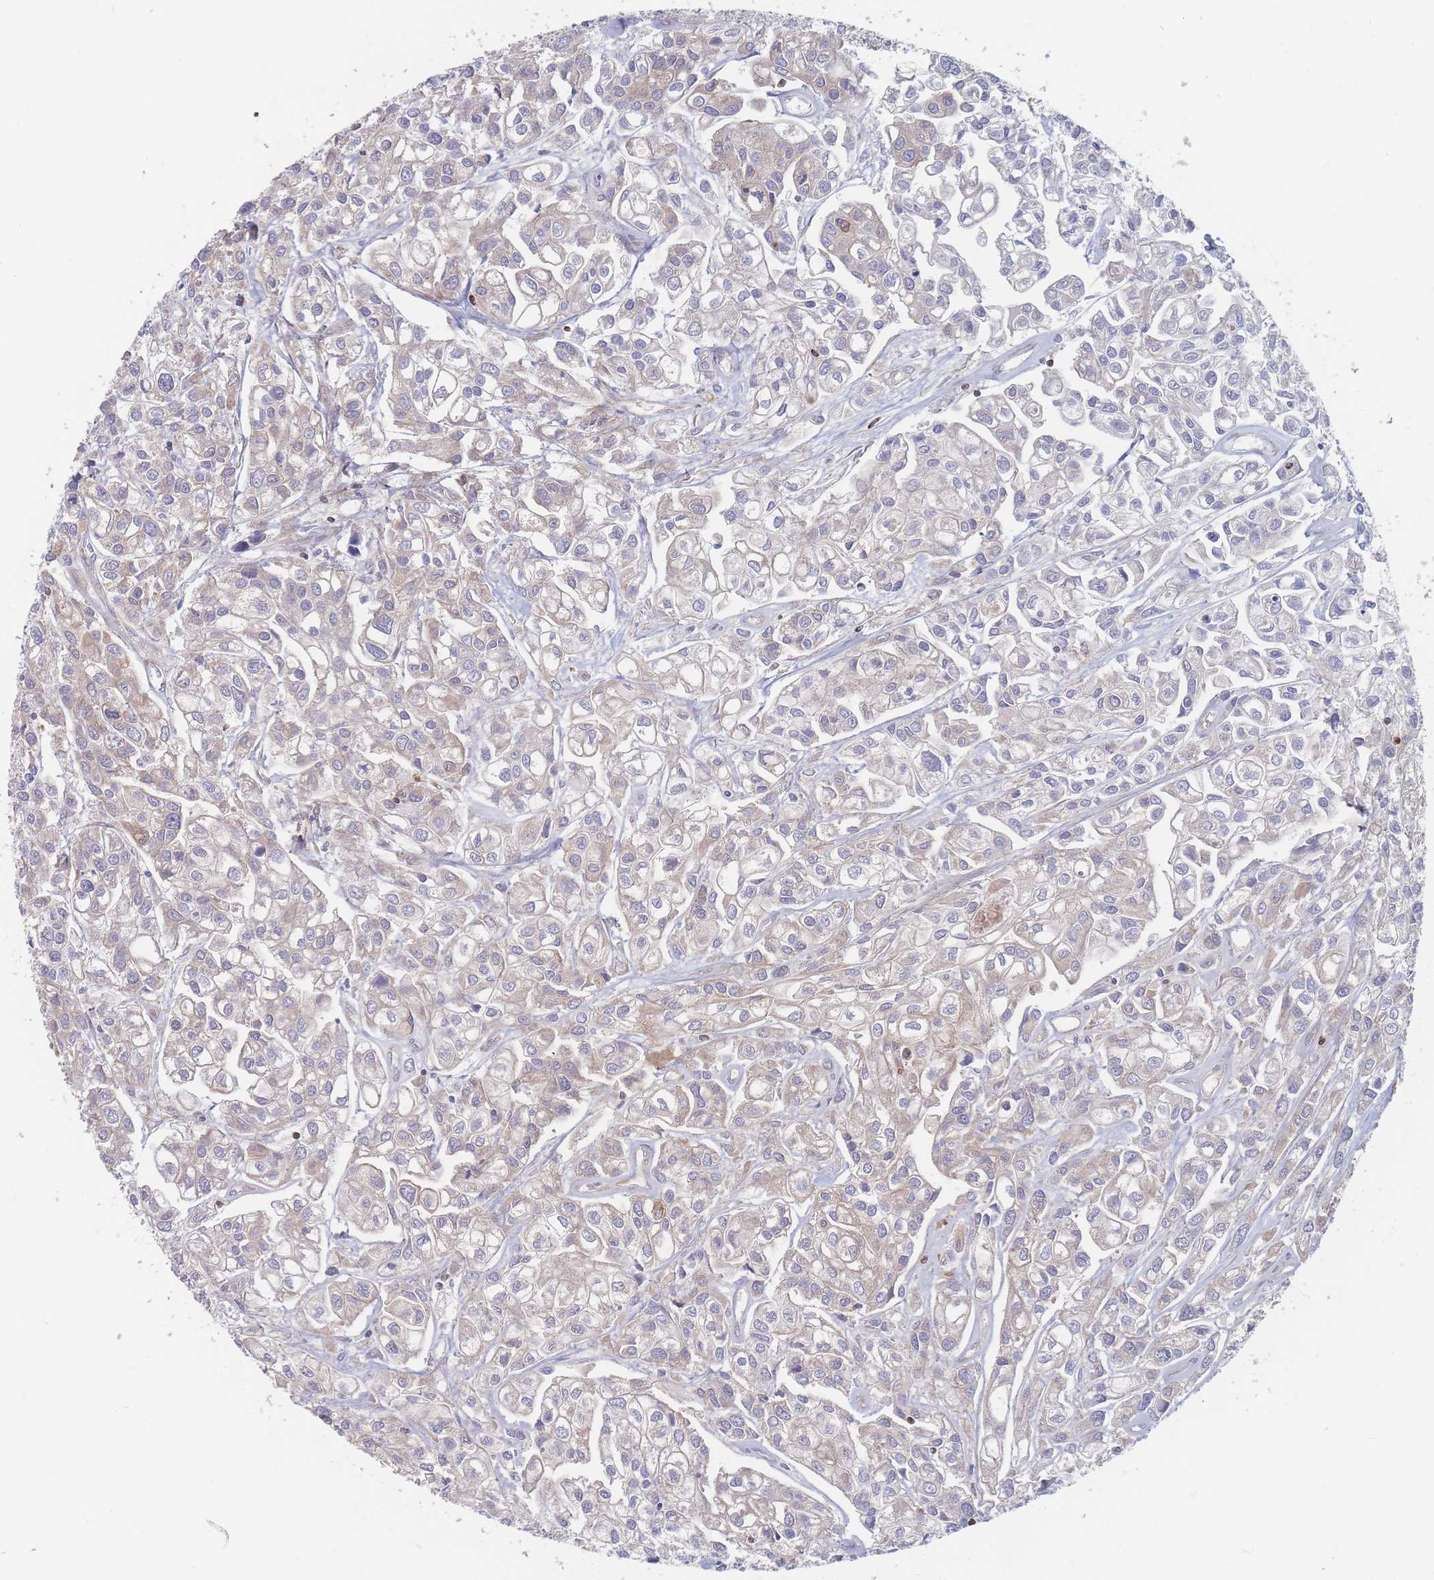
{"staining": {"intensity": "weak", "quantity": "<25%", "location": "cytoplasmic/membranous"}, "tissue": "urothelial cancer", "cell_type": "Tumor cells", "image_type": "cancer", "snomed": [{"axis": "morphology", "description": "Urothelial carcinoma, High grade"}, {"axis": "topography", "description": "Urinary bladder"}], "caption": "A high-resolution photomicrograph shows IHC staining of urothelial cancer, which displays no significant expression in tumor cells.", "gene": "KDSR", "patient": {"sex": "male", "age": 67}}